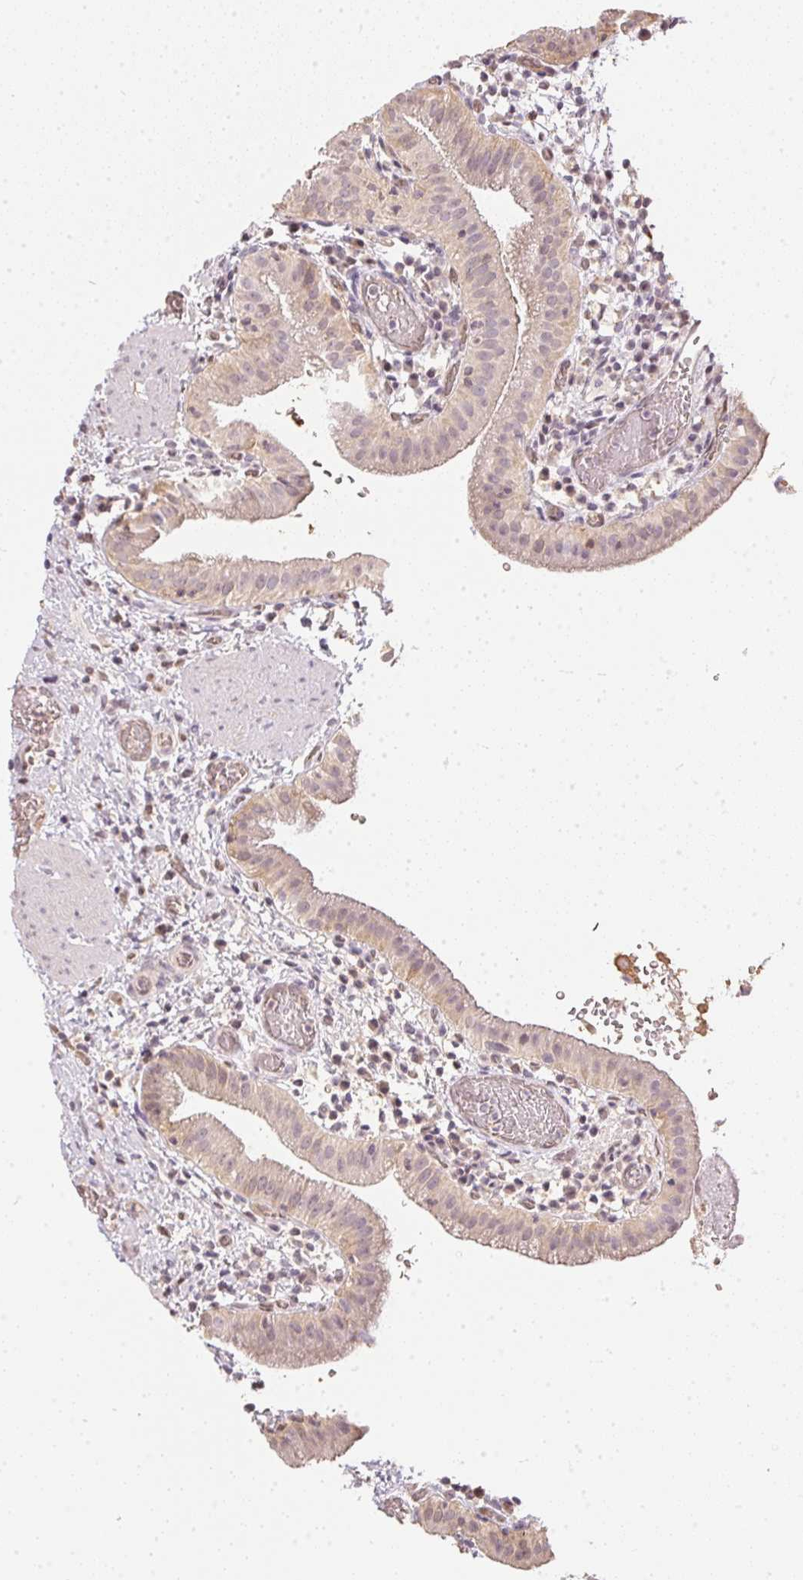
{"staining": {"intensity": "weak", "quantity": "25%-75%", "location": "cytoplasmic/membranous"}, "tissue": "gallbladder", "cell_type": "Glandular cells", "image_type": "normal", "snomed": [{"axis": "morphology", "description": "Normal tissue, NOS"}, {"axis": "topography", "description": "Gallbladder"}], "caption": "Unremarkable gallbladder displays weak cytoplasmic/membranous staining in approximately 25%-75% of glandular cells.", "gene": "BLMH", "patient": {"sex": "male", "age": 26}}